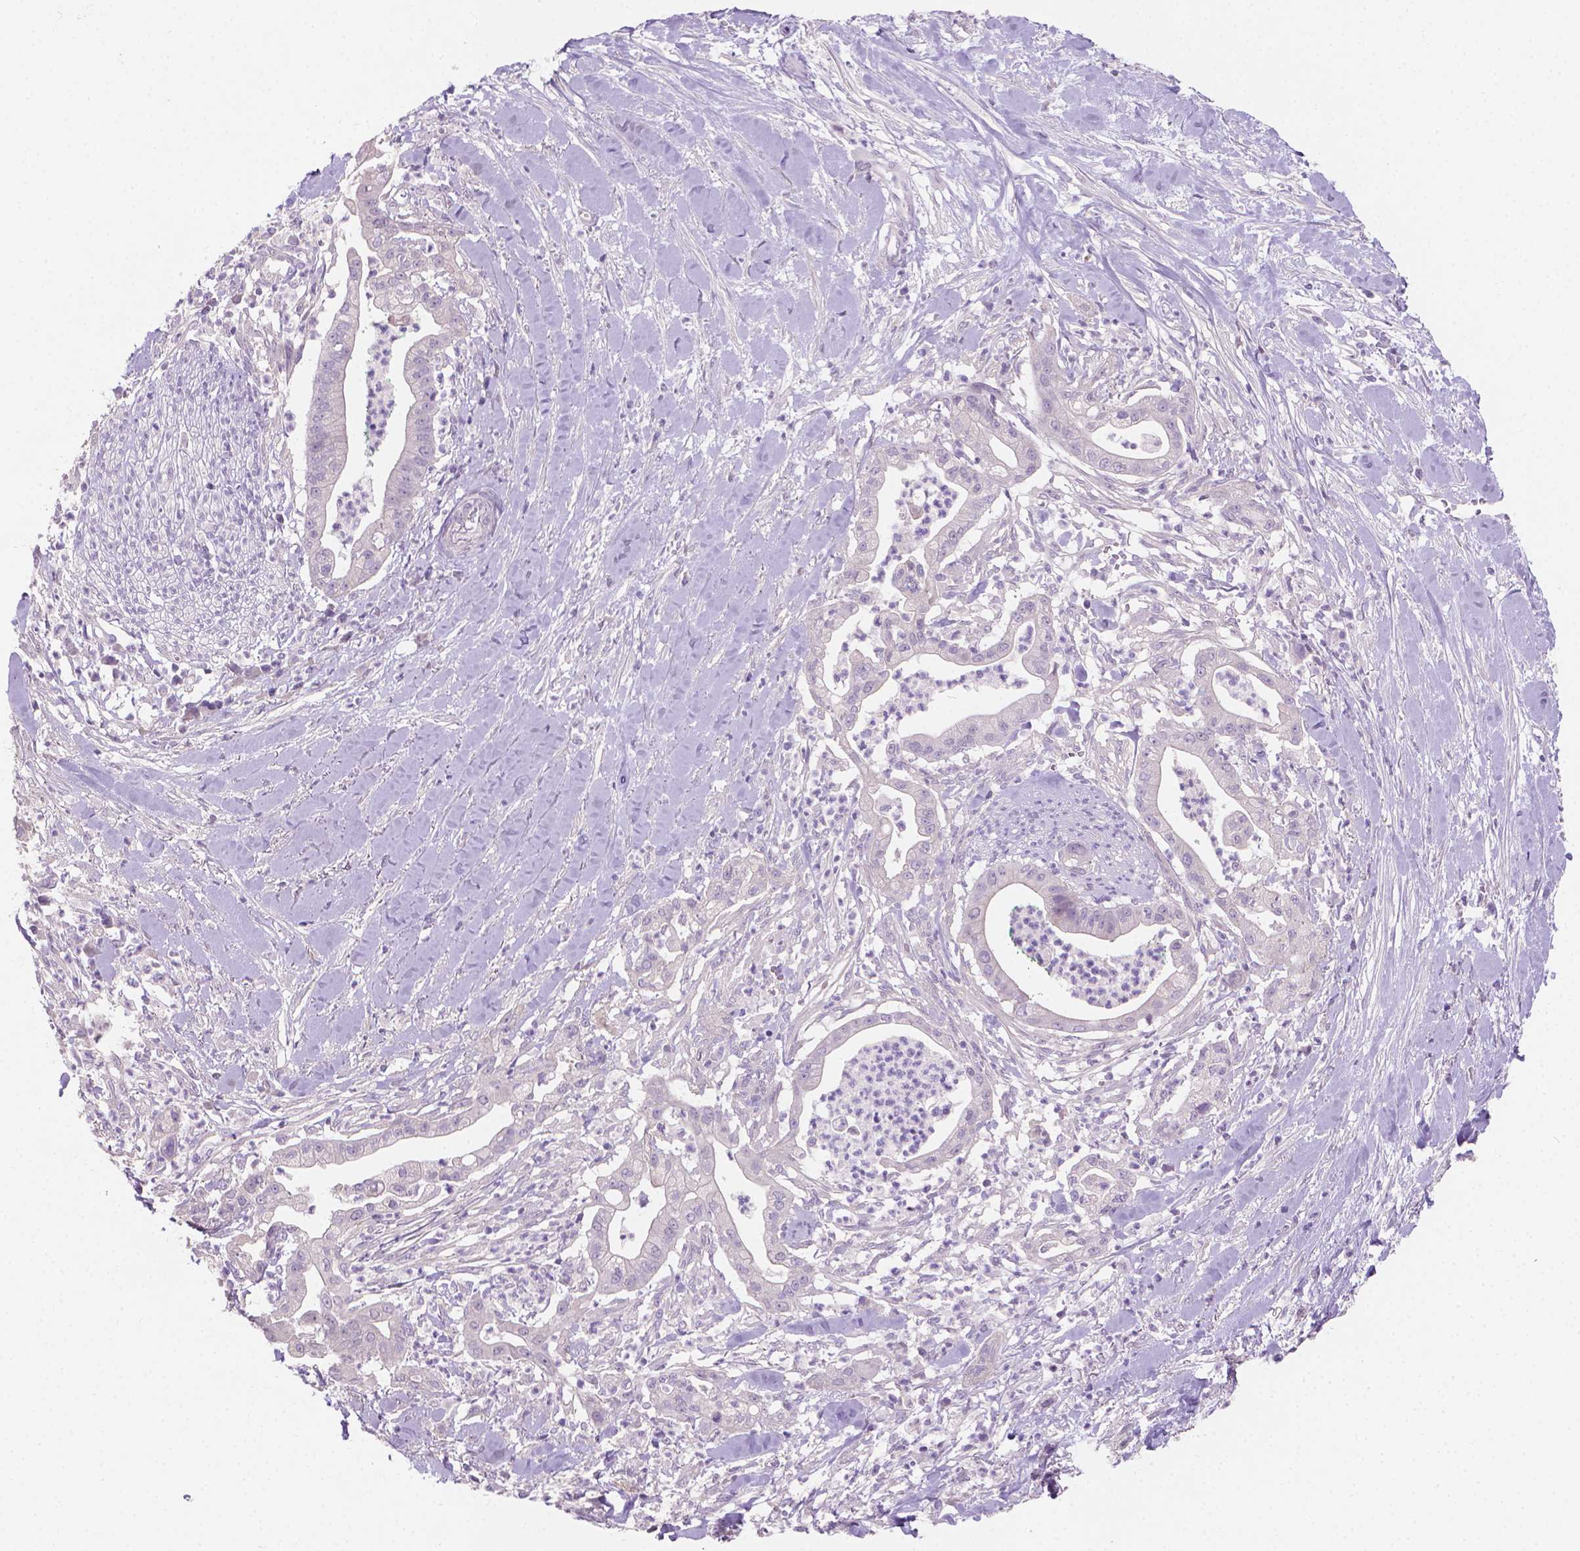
{"staining": {"intensity": "negative", "quantity": "none", "location": "none"}, "tissue": "pancreatic cancer", "cell_type": "Tumor cells", "image_type": "cancer", "snomed": [{"axis": "morphology", "description": "Normal tissue, NOS"}, {"axis": "morphology", "description": "Adenocarcinoma, NOS"}, {"axis": "topography", "description": "Lymph node"}, {"axis": "topography", "description": "Pancreas"}], "caption": "Tumor cells are negative for brown protein staining in adenocarcinoma (pancreatic).", "gene": "GSDMA", "patient": {"sex": "female", "age": 58}}